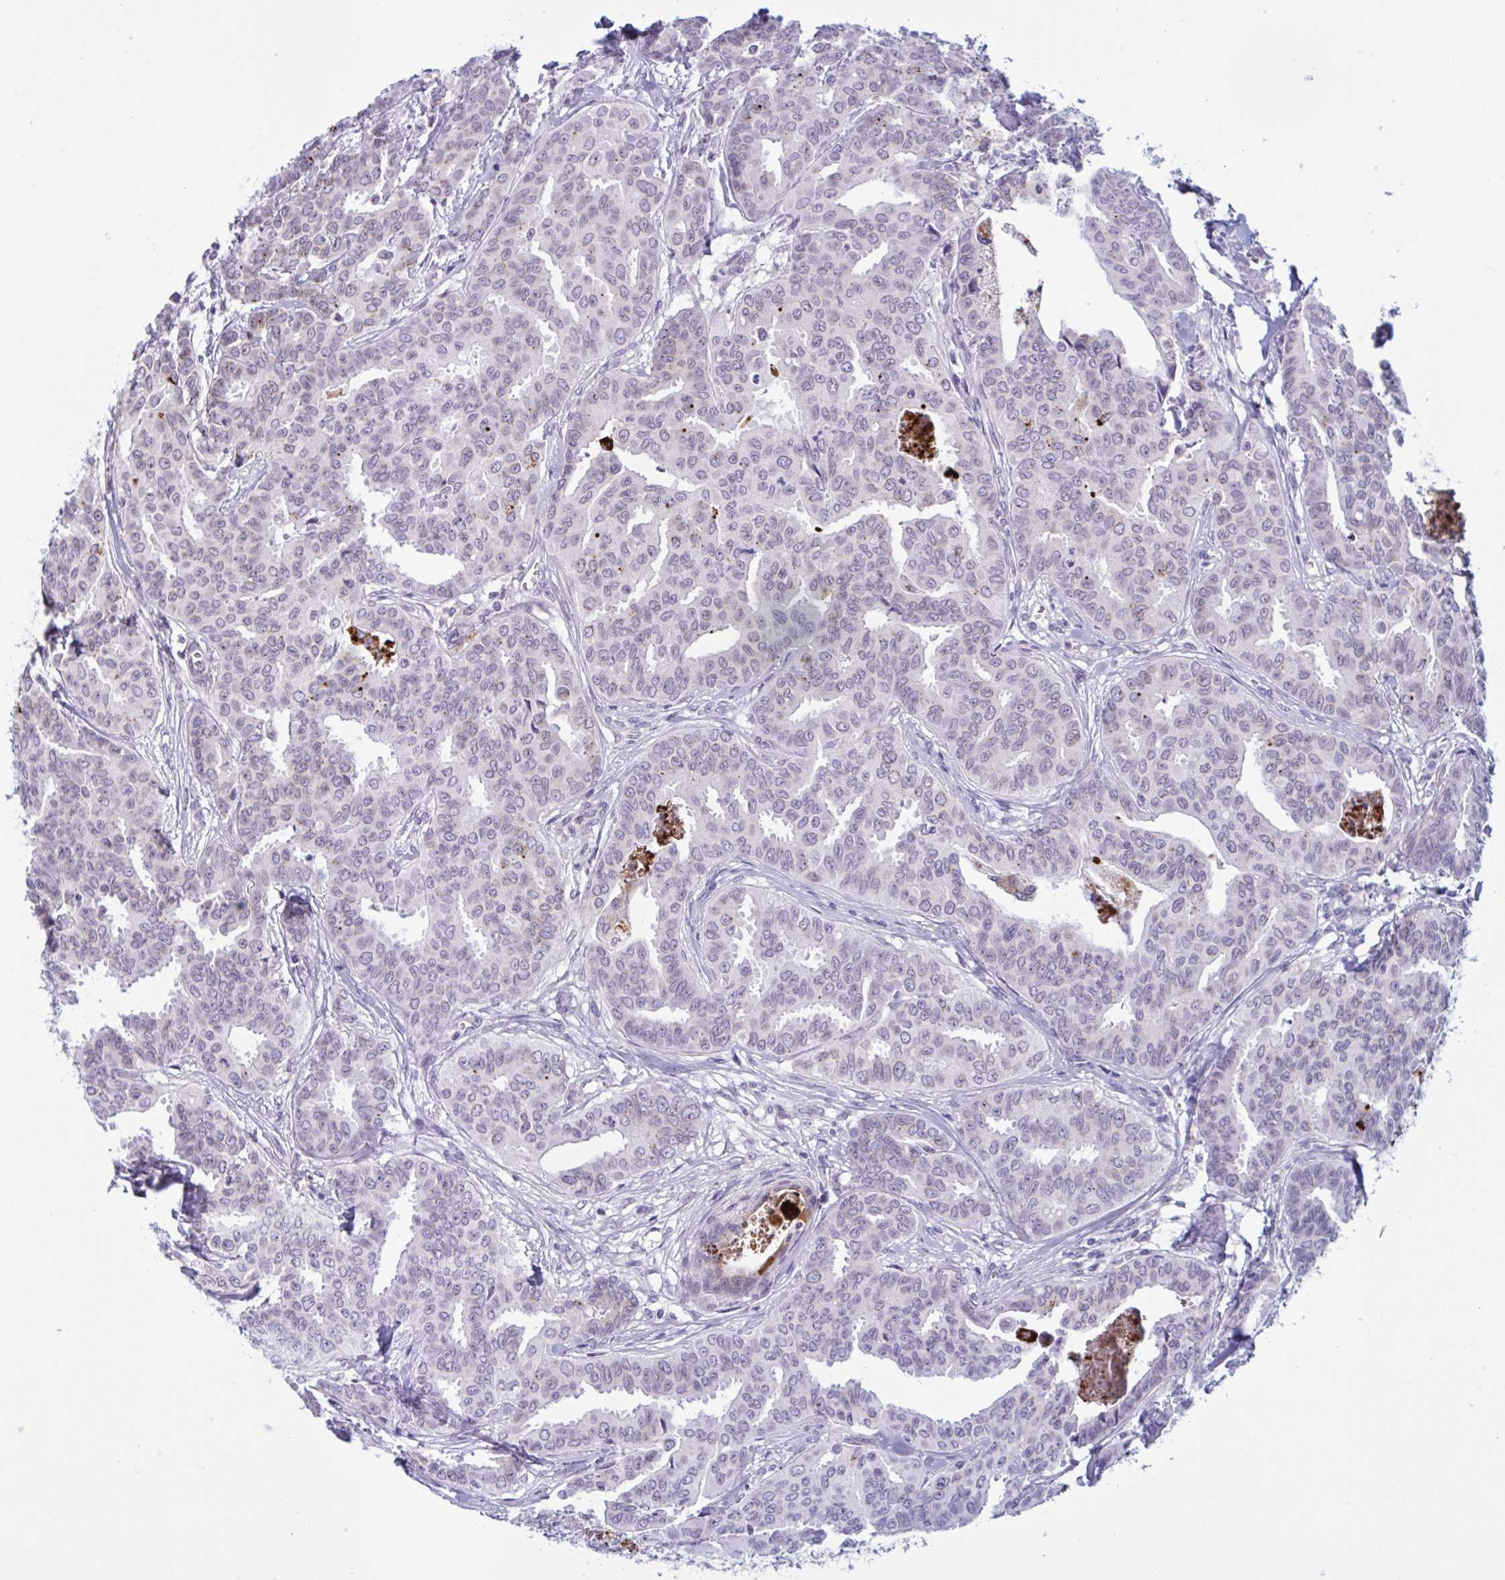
{"staining": {"intensity": "weak", "quantity": "25%-75%", "location": "nuclear"}, "tissue": "breast cancer", "cell_type": "Tumor cells", "image_type": "cancer", "snomed": [{"axis": "morphology", "description": "Duct carcinoma"}, {"axis": "topography", "description": "Breast"}], "caption": "Tumor cells show low levels of weak nuclear expression in approximately 25%-75% of cells in breast intraductal carcinoma.", "gene": "DOCK11", "patient": {"sex": "female", "age": 45}}